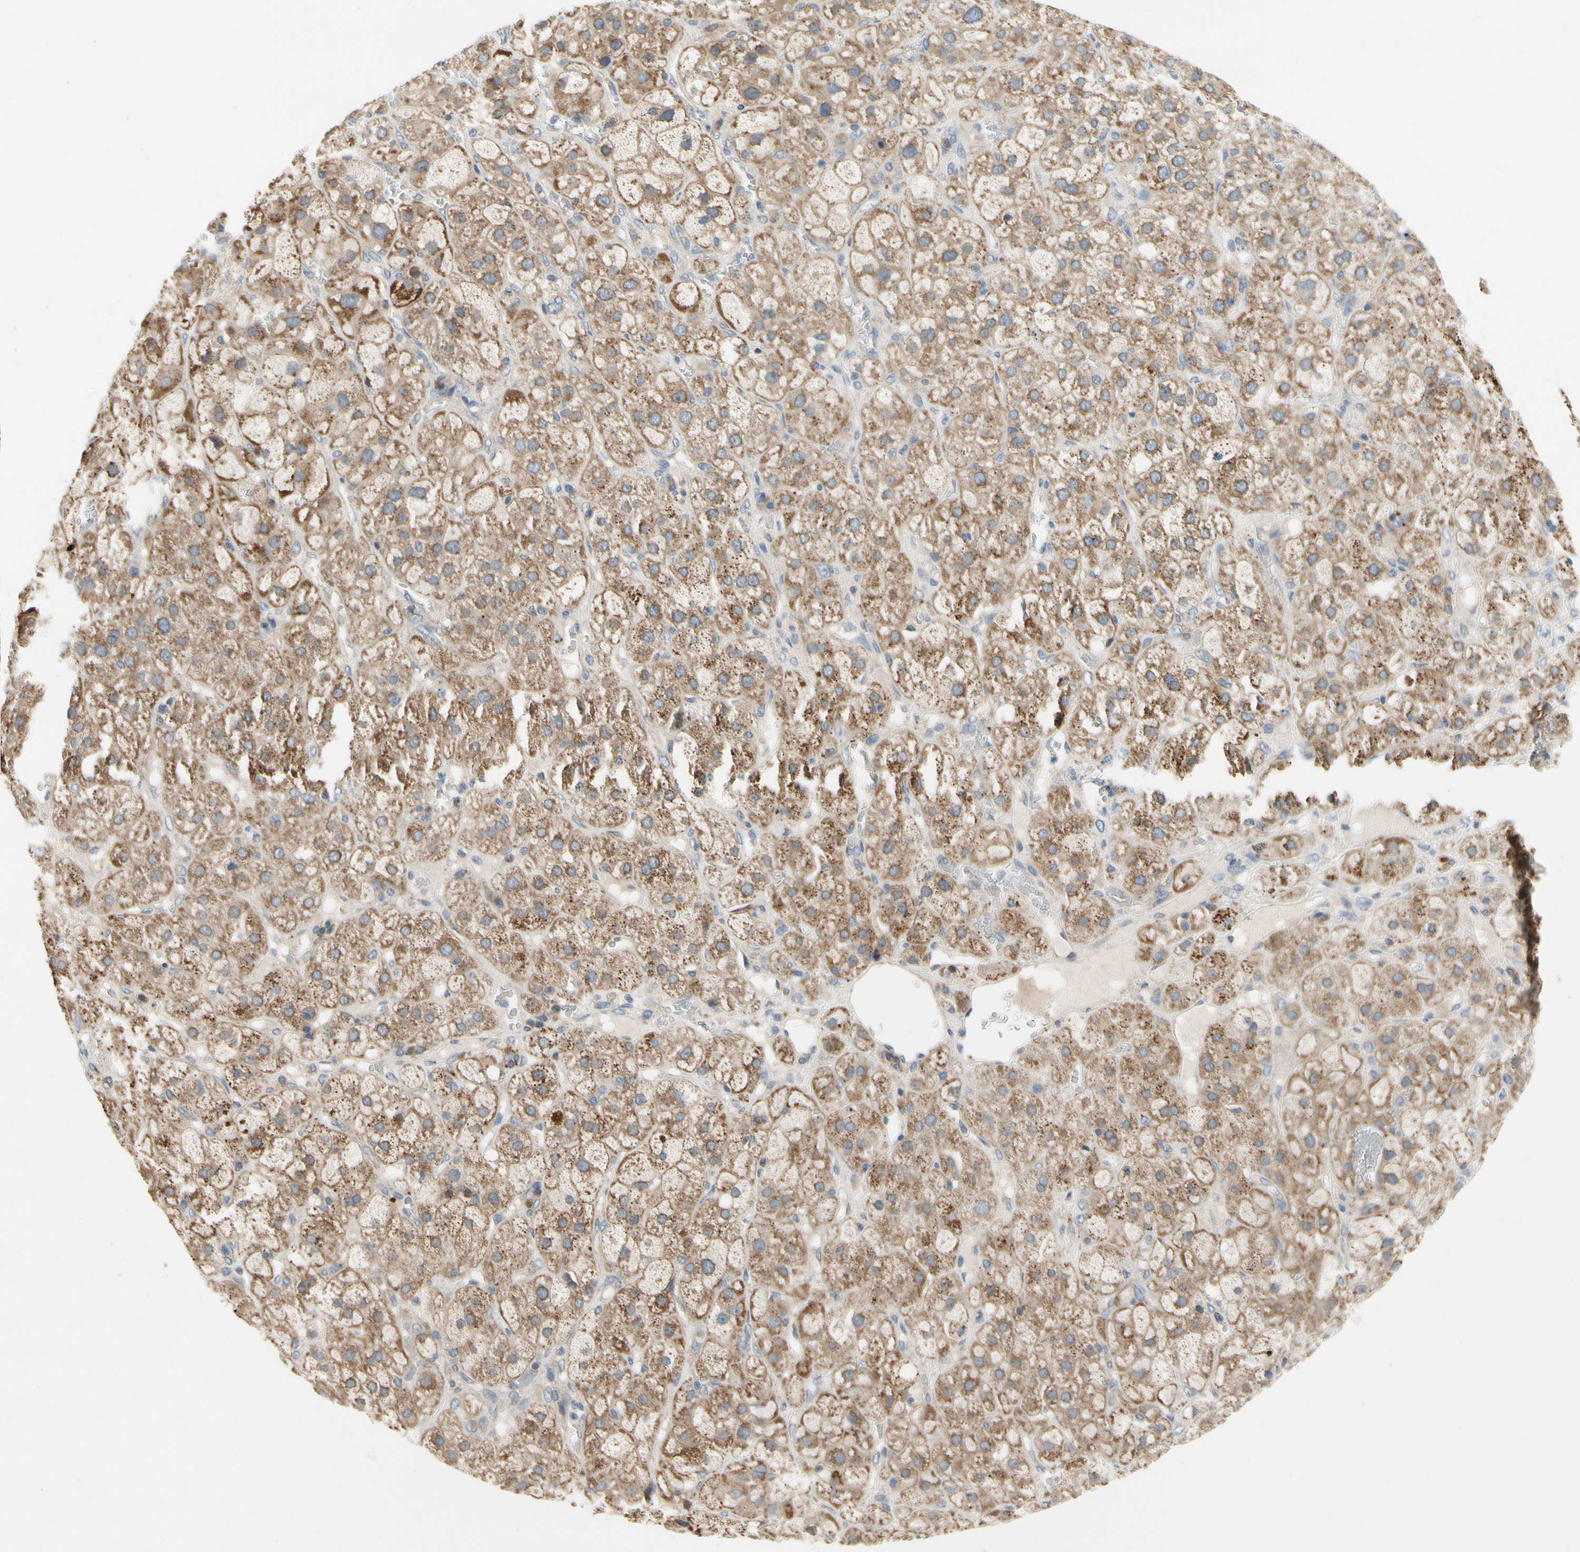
{"staining": {"intensity": "moderate", "quantity": ">75%", "location": "cytoplasmic/membranous"}, "tissue": "adrenal gland", "cell_type": "Glandular cells", "image_type": "normal", "snomed": [{"axis": "morphology", "description": "Normal tissue, NOS"}, {"axis": "topography", "description": "Adrenal gland"}], "caption": "IHC photomicrograph of benign adrenal gland: adrenal gland stained using immunohistochemistry exhibits medium levels of moderate protein expression localized specifically in the cytoplasmic/membranous of glandular cells, appearing as a cytoplasmic/membranous brown color.", "gene": "KLHDC8B", "patient": {"sex": "female", "age": 47}}